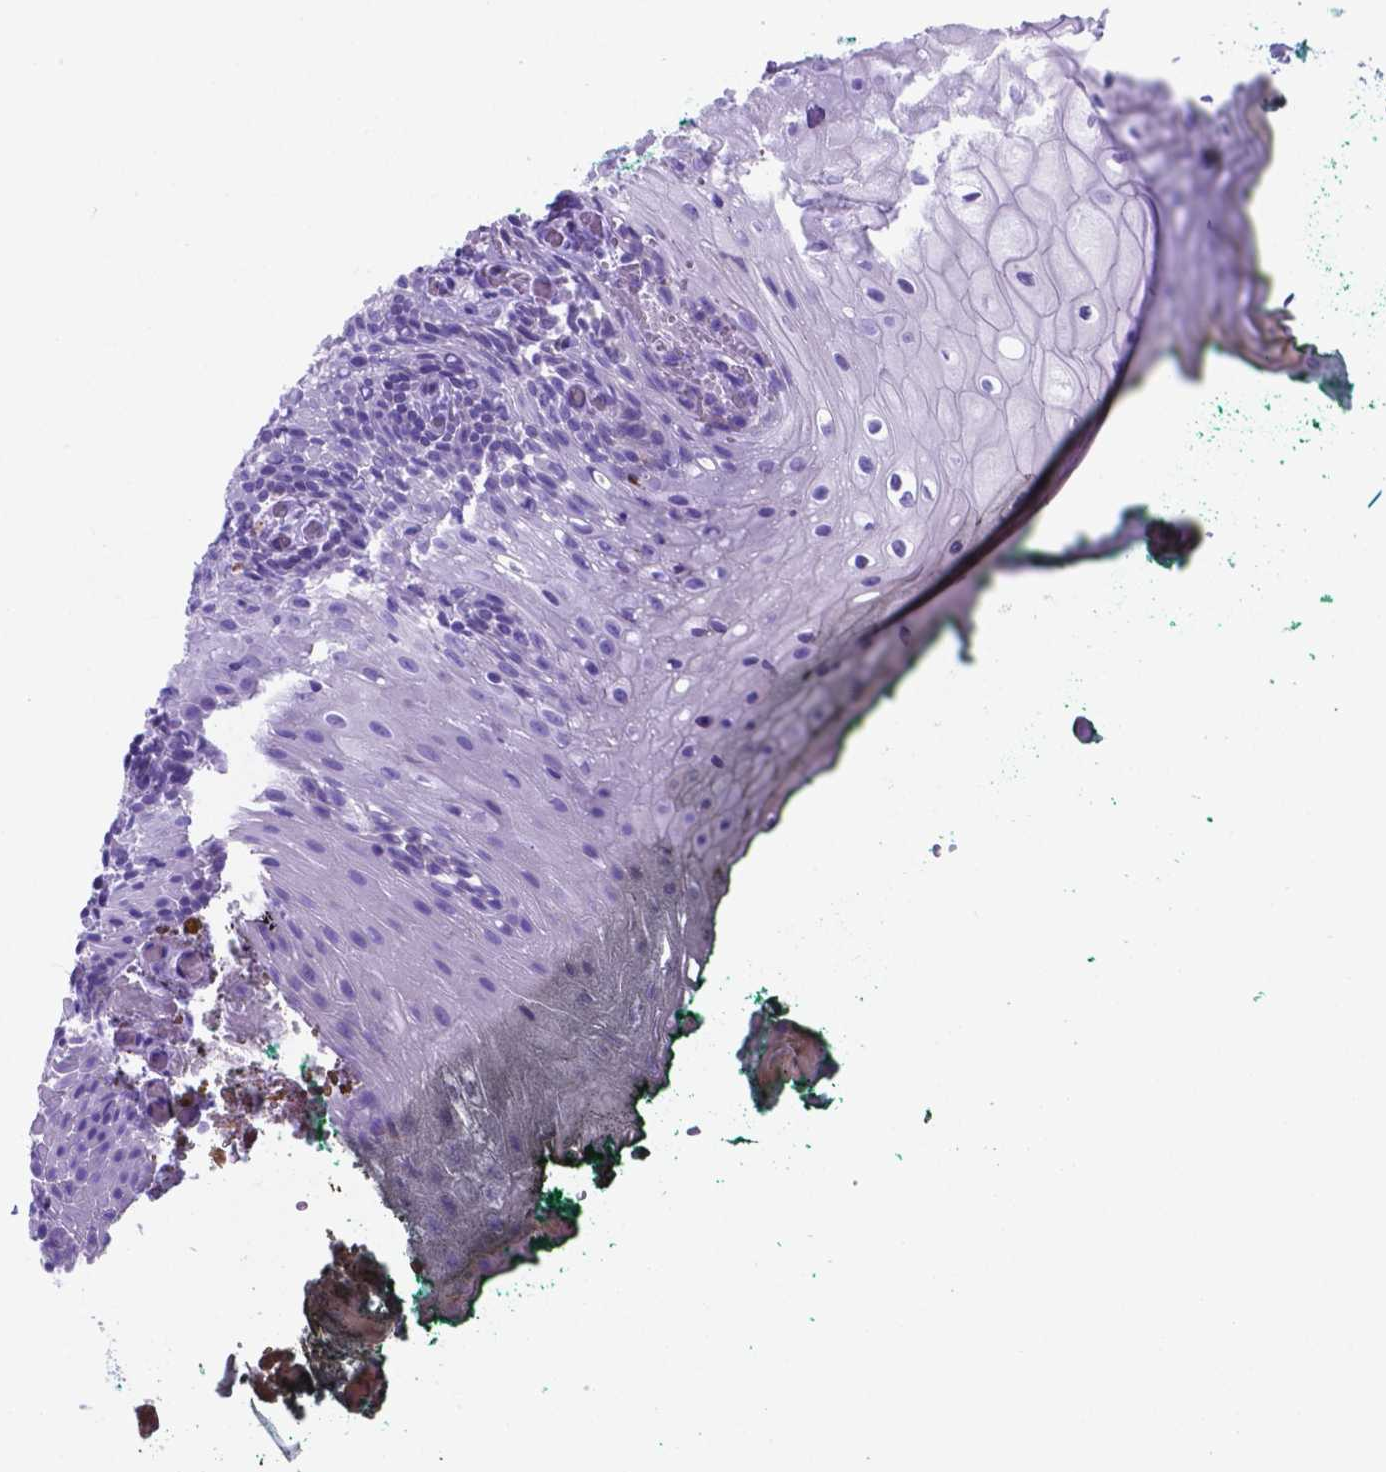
{"staining": {"intensity": "weak", "quantity": "<25%", "location": "cytoplasmic/membranous"}, "tissue": "oral mucosa", "cell_type": "Squamous epithelial cells", "image_type": "normal", "snomed": [{"axis": "morphology", "description": "Normal tissue, NOS"}, {"axis": "topography", "description": "Oral tissue"}, {"axis": "topography", "description": "Head-Neck"}], "caption": "IHC of normal oral mucosa demonstrates no positivity in squamous epithelial cells. The staining is performed using DAB (3,3'-diaminobenzidine) brown chromogen with nuclei counter-stained in using hematoxylin.", "gene": "DNAAF8", "patient": {"sex": "female", "age": 68}}